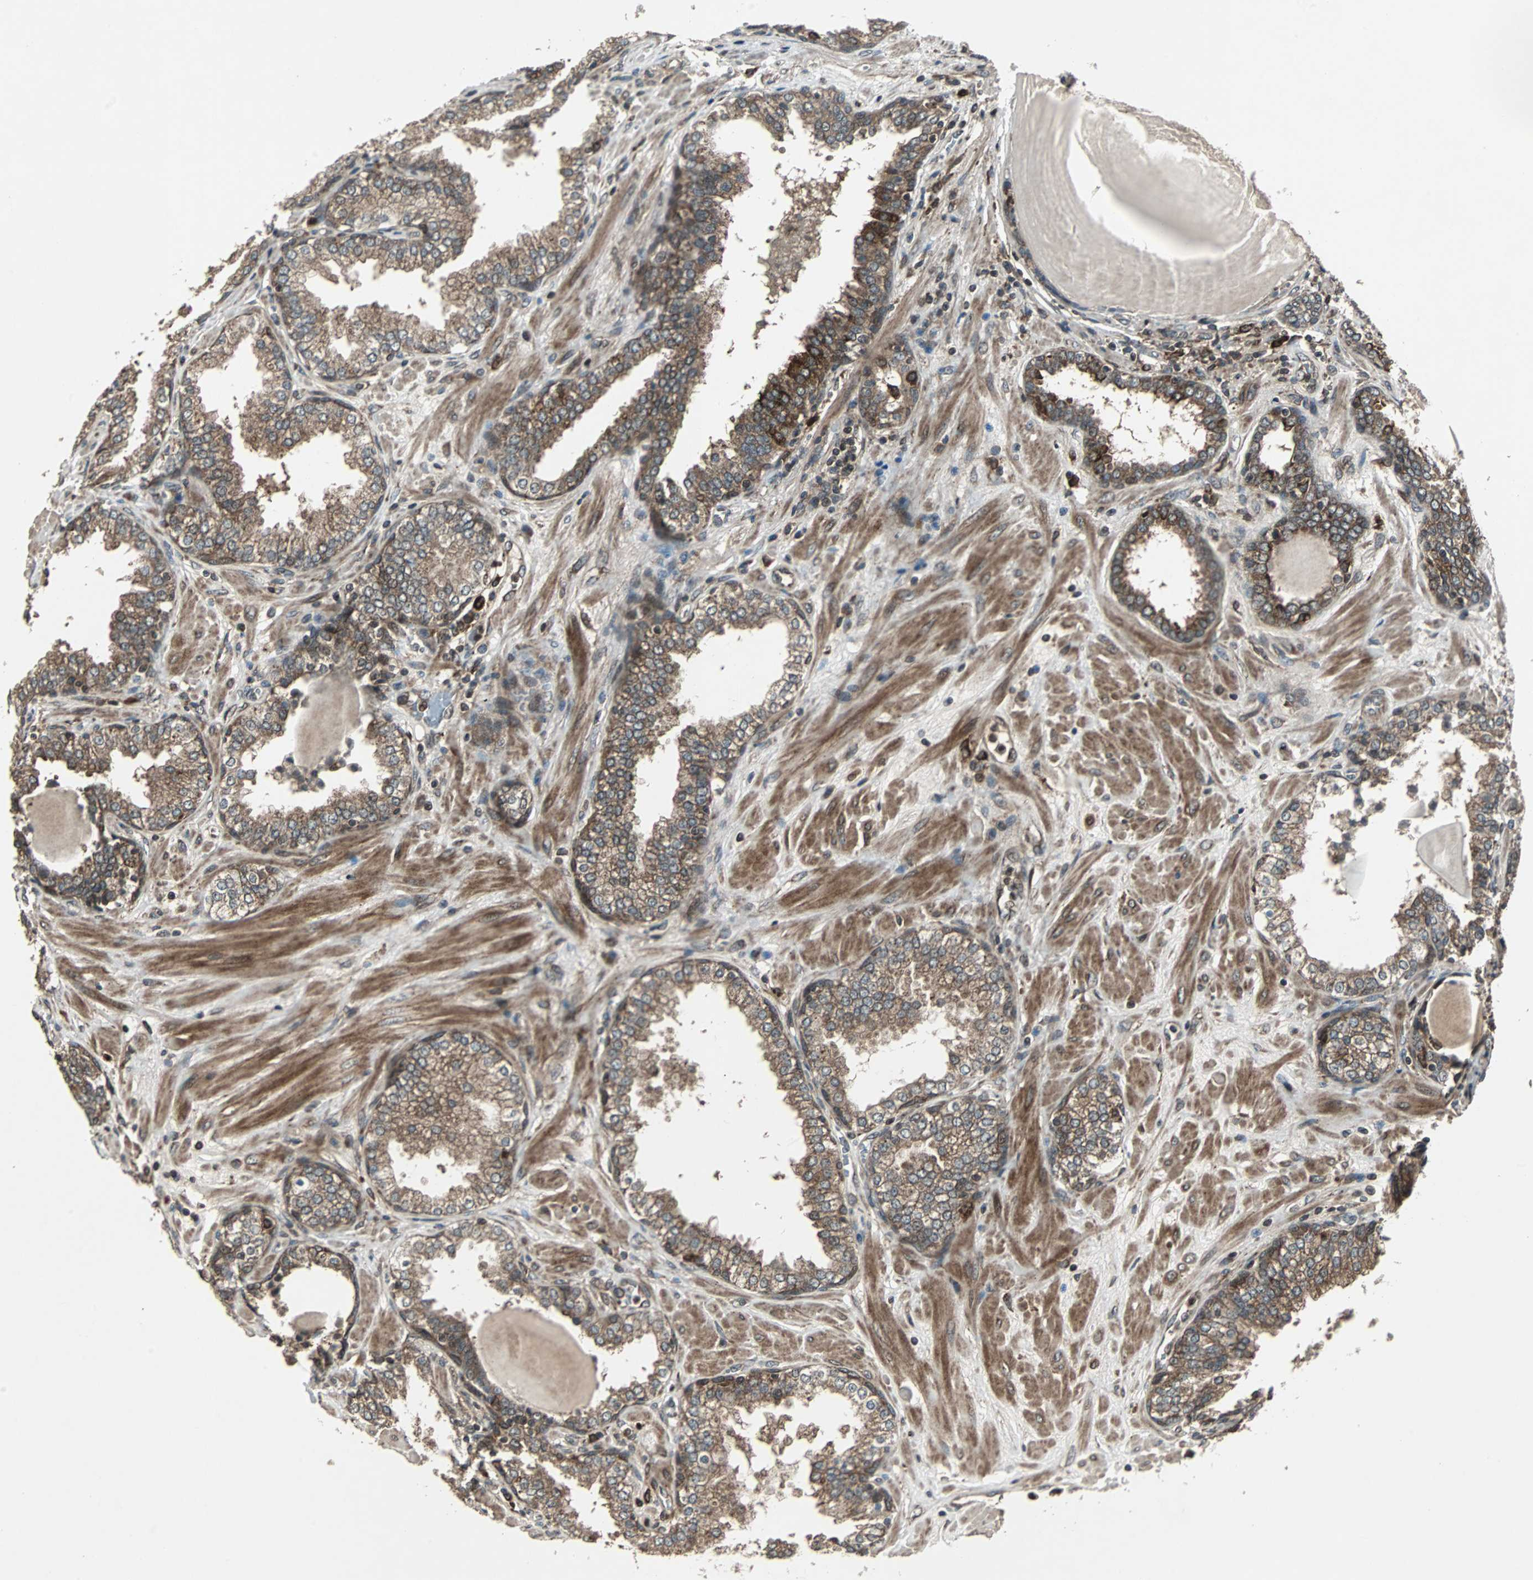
{"staining": {"intensity": "strong", "quantity": ">75%", "location": "cytoplasmic/membranous"}, "tissue": "prostate", "cell_type": "Glandular cells", "image_type": "normal", "snomed": [{"axis": "morphology", "description": "Normal tissue, NOS"}, {"axis": "topography", "description": "Prostate"}], "caption": "This is an image of IHC staining of unremarkable prostate, which shows strong expression in the cytoplasmic/membranous of glandular cells.", "gene": "RAB7A", "patient": {"sex": "male", "age": 51}}